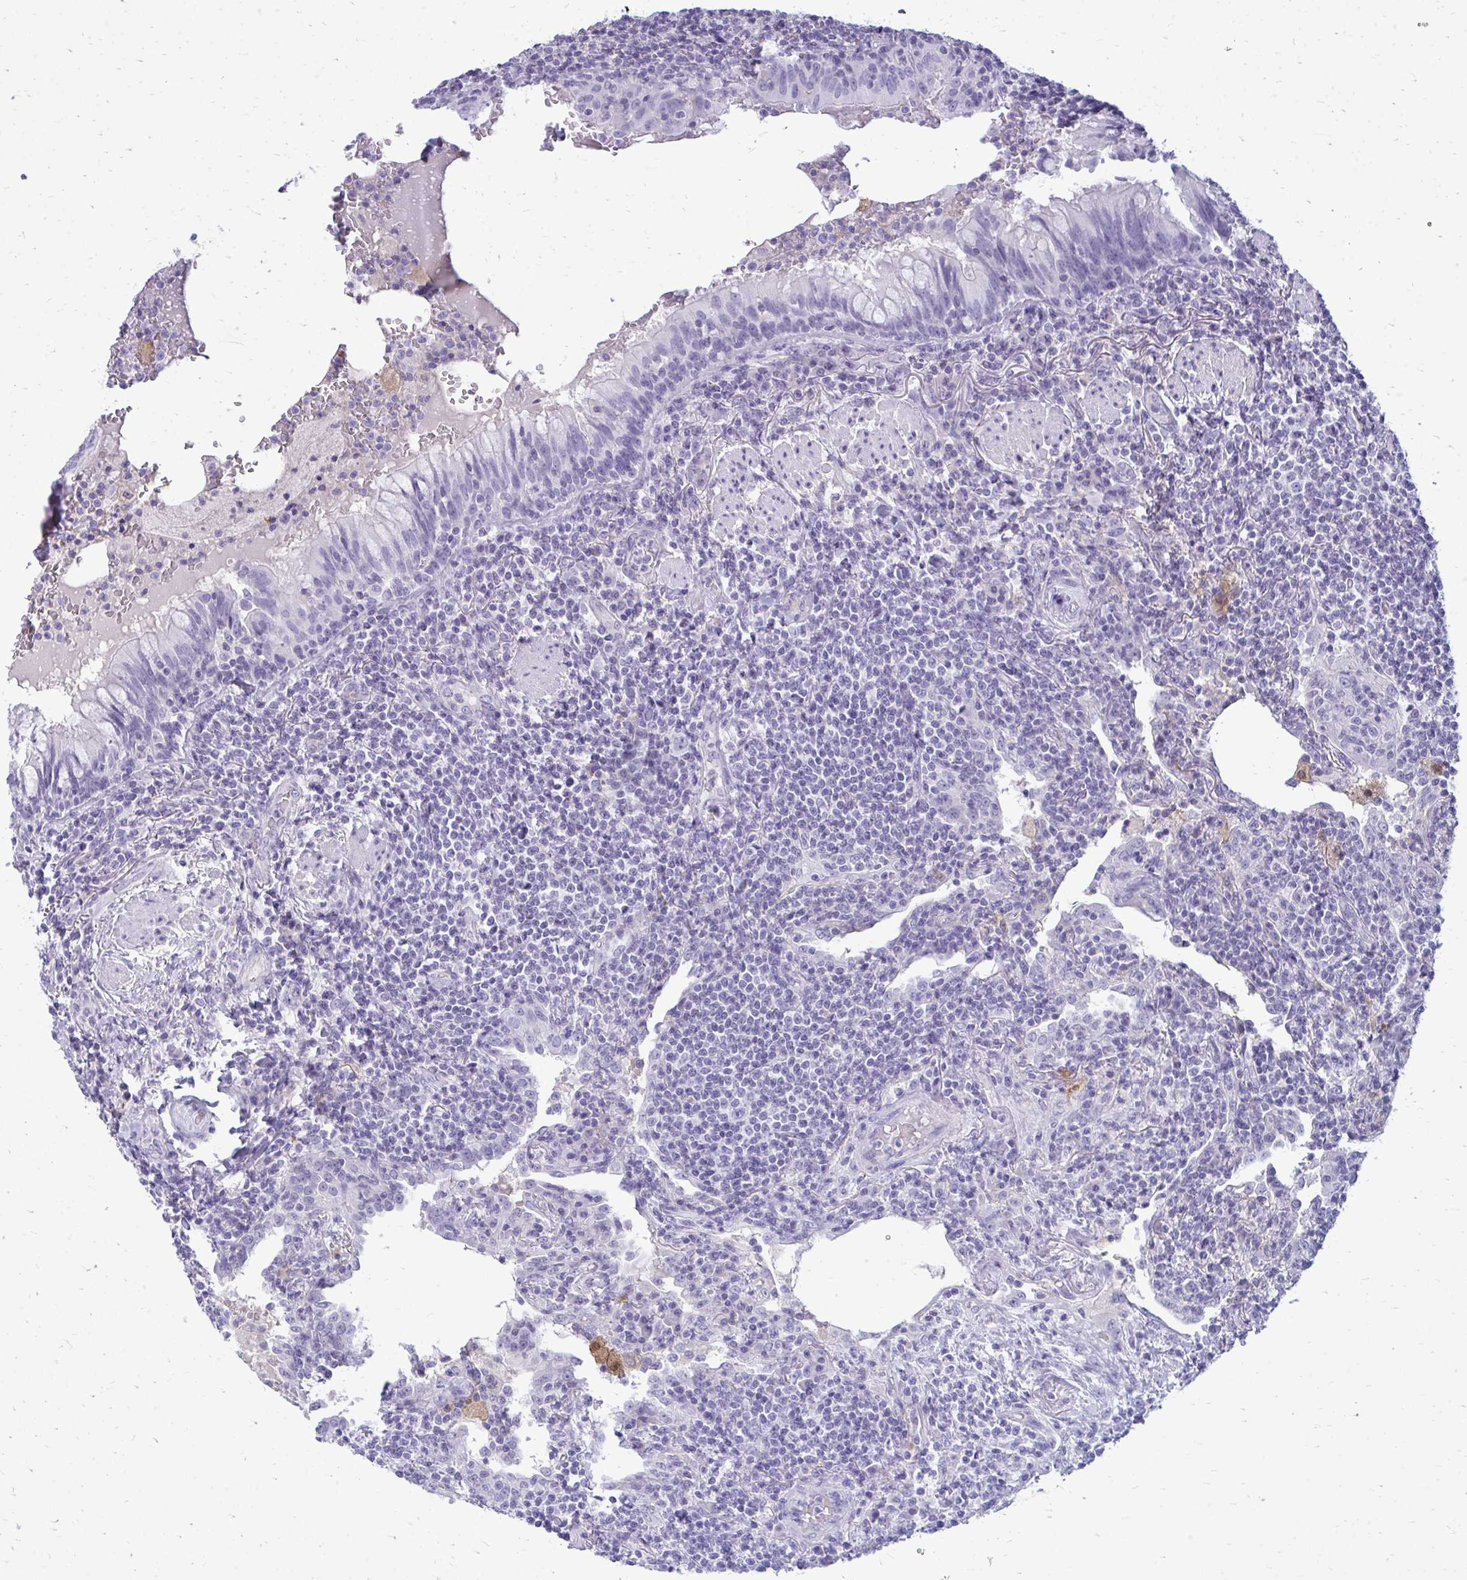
{"staining": {"intensity": "negative", "quantity": "none", "location": "none"}, "tissue": "lymphoma", "cell_type": "Tumor cells", "image_type": "cancer", "snomed": [{"axis": "morphology", "description": "Malignant lymphoma, non-Hodgkin's type, Low grade"}, {"axis": "topography", "description": "Lung"}], "caption": "Tumor cells are negative for brown protein staining in lymphoma.", "gene": "FABP3", "patient": {"sex": "female", "age": 71}}